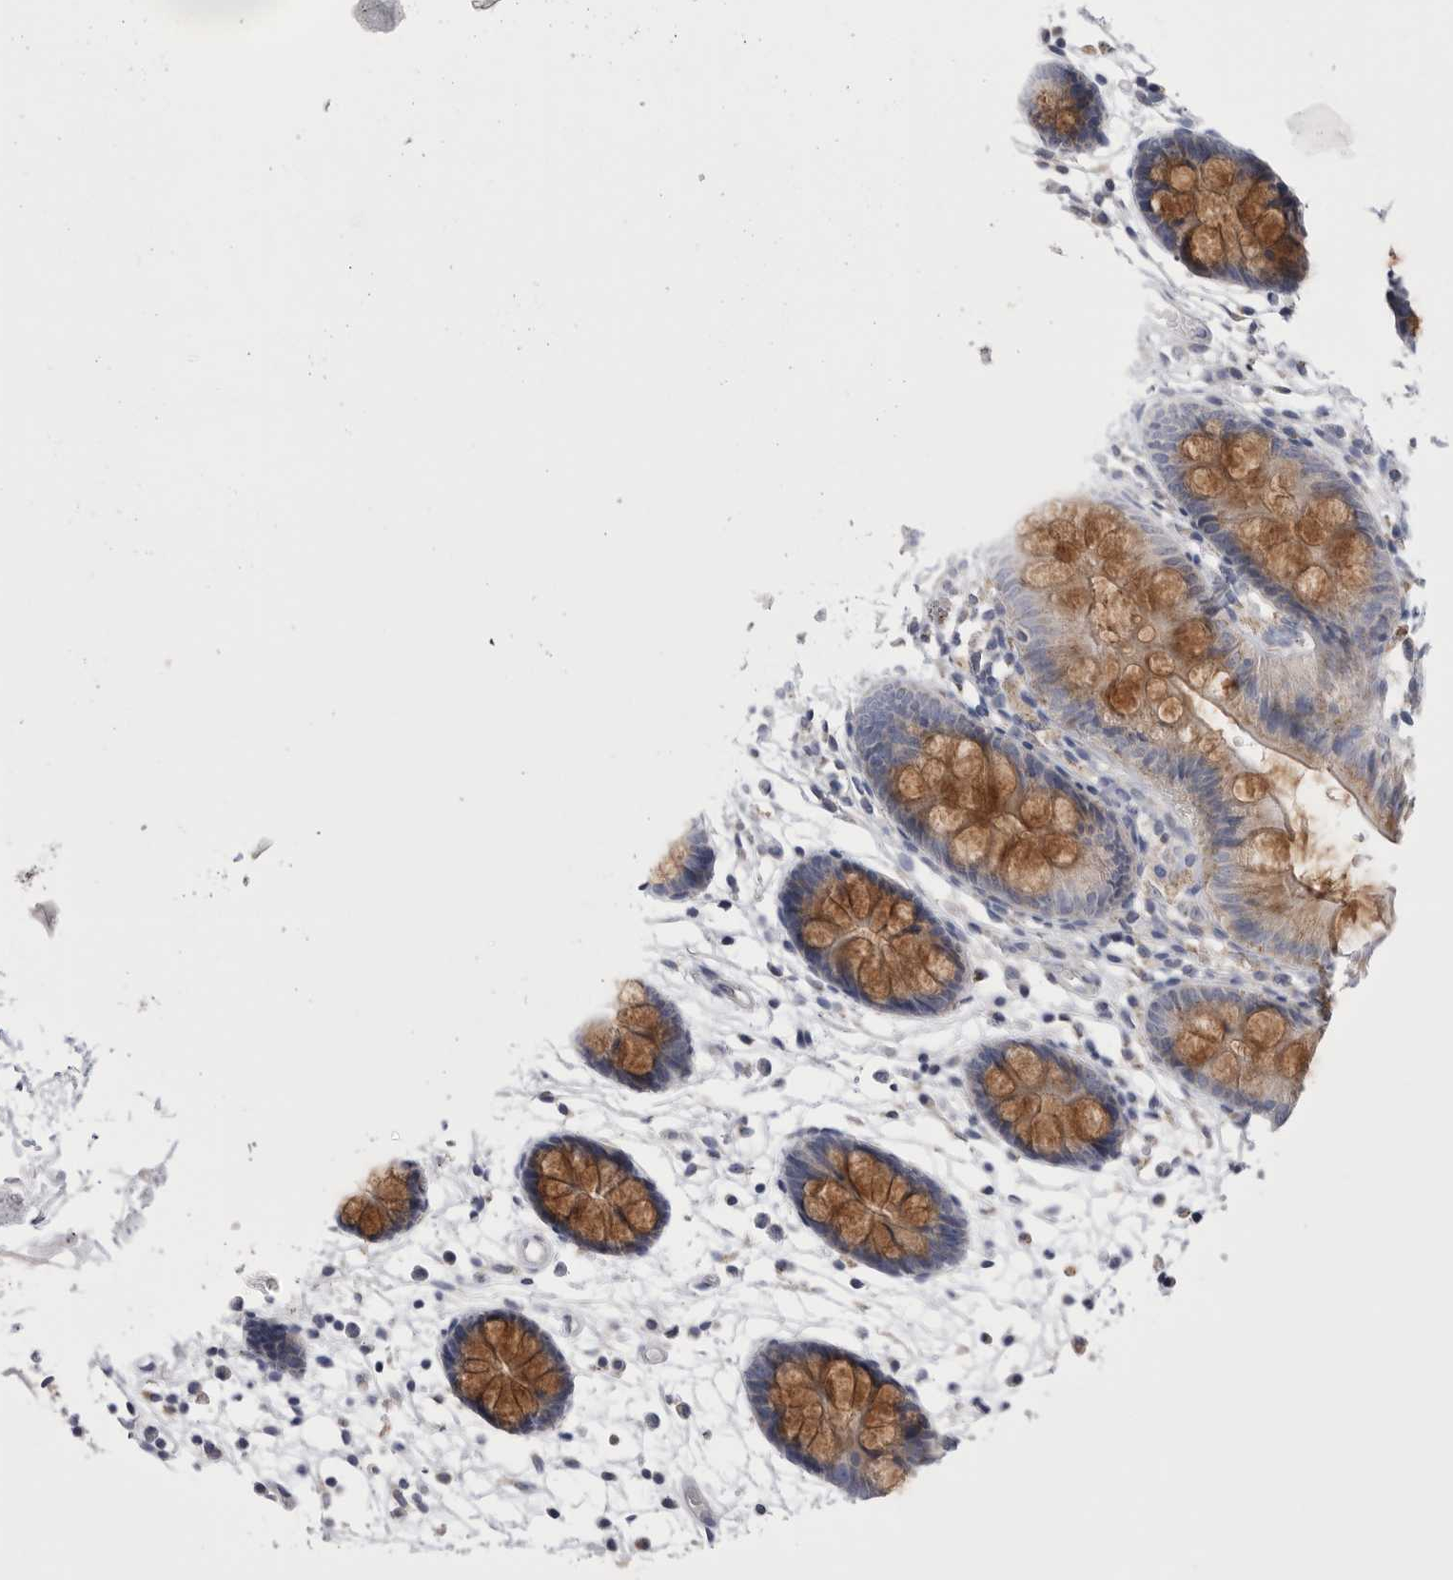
{"staining": {"intensity": "weak", "quantity": ">75%", "location": "cytoplasmic/membranous"}, "tissue": "colon", "cell_type": "Endothelial cells", "image_type": "normal", "snomed": [{"axis": "morphology", "description": "Normal tissue, NOS"}, {"axis": "topography", "description": "Colon"}], "caption": "A micrograph showing weak cytoplasmic/membranous positivity in about >75% of endothelial cells in unremarkable colon, as visualized by brown immunohistochemical staining.", "gene": "CCDC126", "patient": {"sex": "male", "age": 56}}